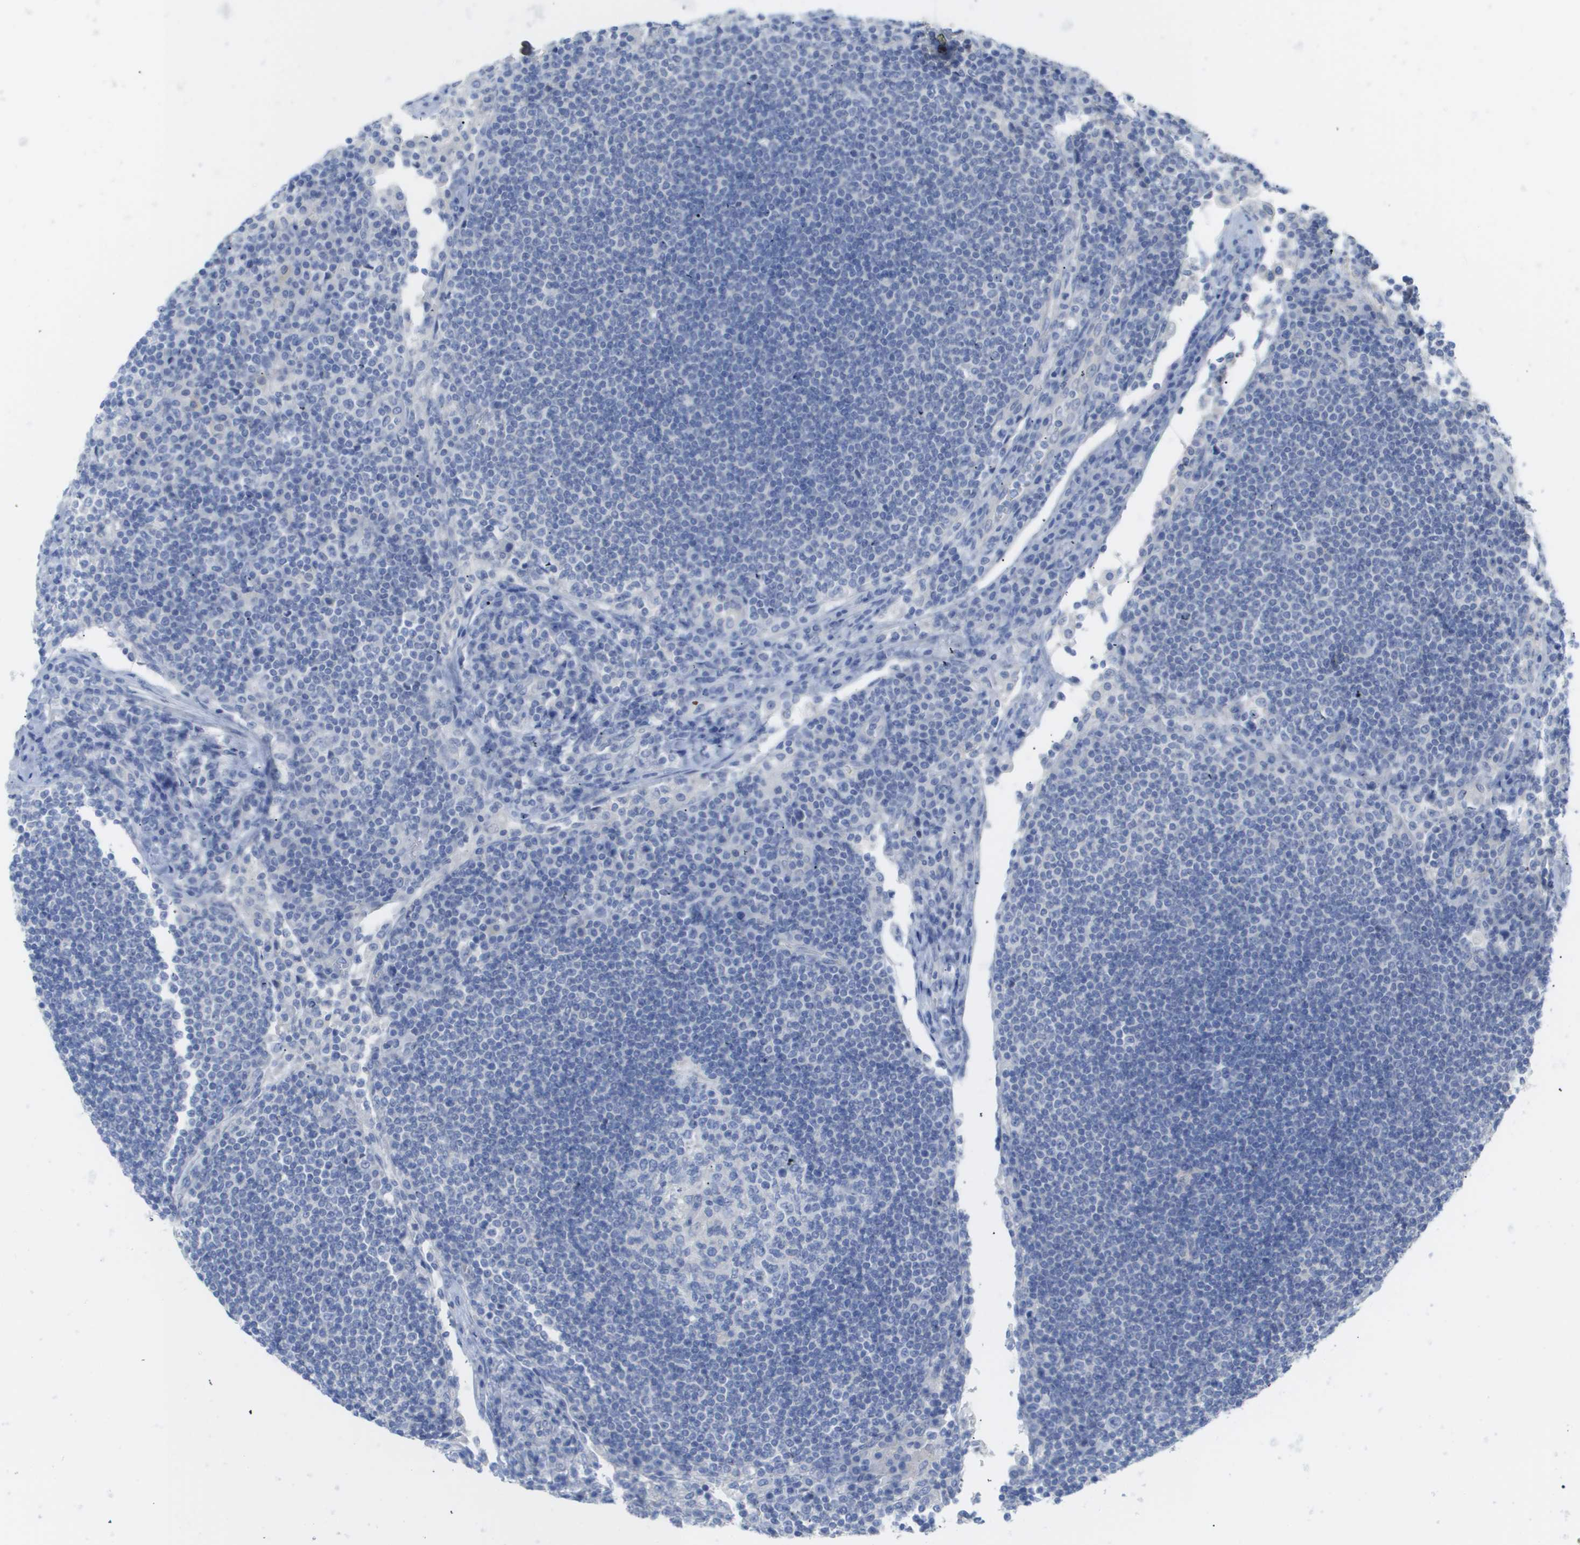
{"staining": {"intensity": "negative", "quantity": "none", "location": "none"}, "tissue": "lymph node", "cell_type": "Germinal center cells", "image_type": "normal", "snomed": [{"axis": "morphology", "description": "Normal tissue, NOS"}, {"axis": "topography", "description": "Lymph node"}], "caption": "Immunohistochemistry (IHC) histopathology image of unremarkable lymph node: lymph node stained with DAB (3,3'-diaminobenzidine) displays no significant protein positivity in germinal center cells. Nuclei are stained in blue.", "gene": "MYL3", "patient": {"sex": "female", "age": 53}}